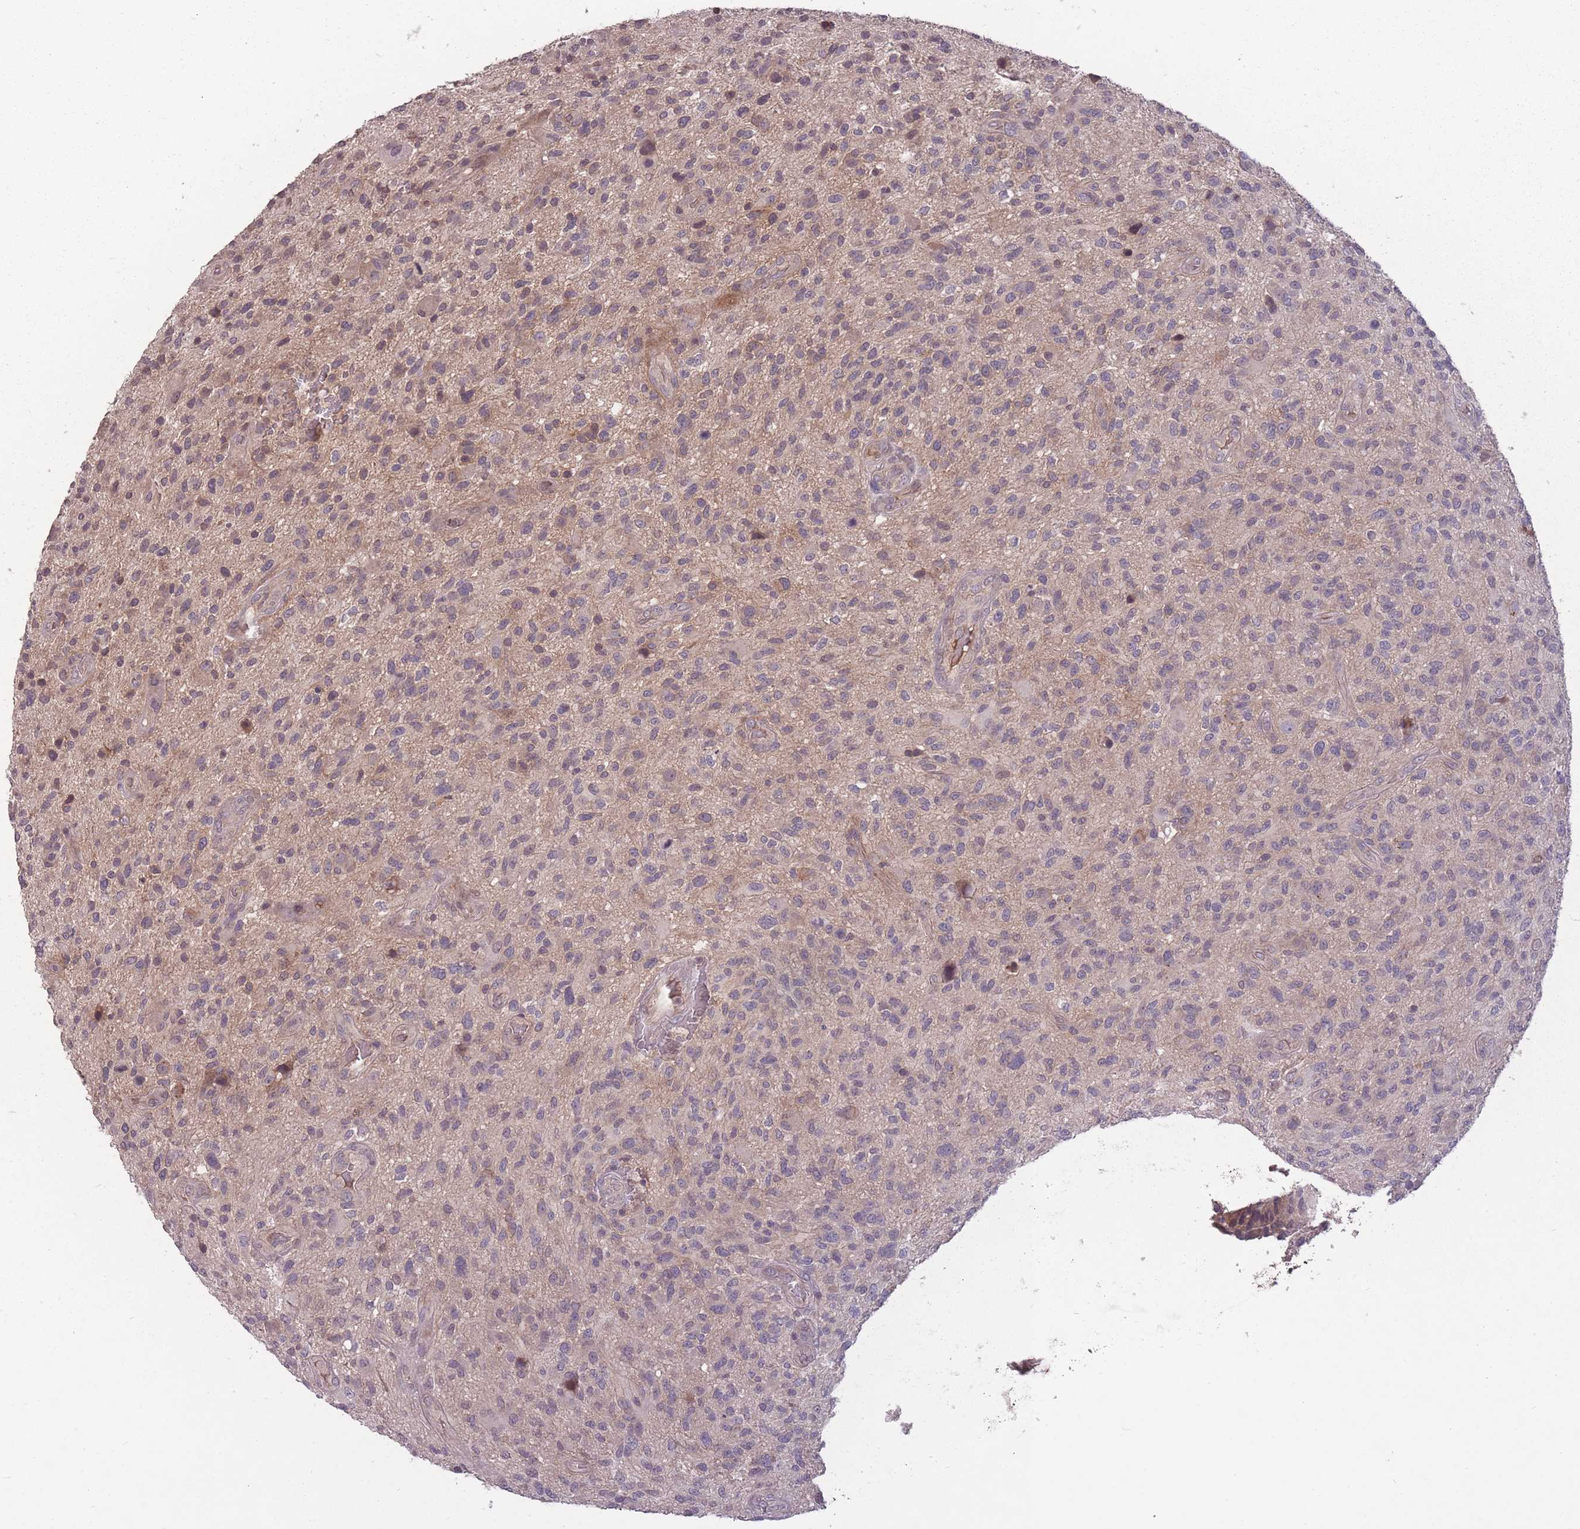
{"staining": {"intensity": "negative", "quantity": "none", "location": "none"}, "tissue": "glioma", "cell_type": "Tumor cells", "image_type": "cancer", "snomed": [{"axis": "morphology", "description": "Glioma, malignant, High grade"}, {"axis": "topography", "description": "Brain"}], "caption": "IHC micrograph of neoplastic tissue: human glioma stained with DAB (3,3'-diaminobenzidine) shows no significant protein positivity in tumor cells. Brightfield microscopy of immunohistochemistry (IHC) stained with DAB (3,3'-diaminobenzidine) (brown) and hematoxylin (blue), captured at high magnification.", "gene": "ADCYAP1R1", "patient": {"sex": "male", "age": 47}}